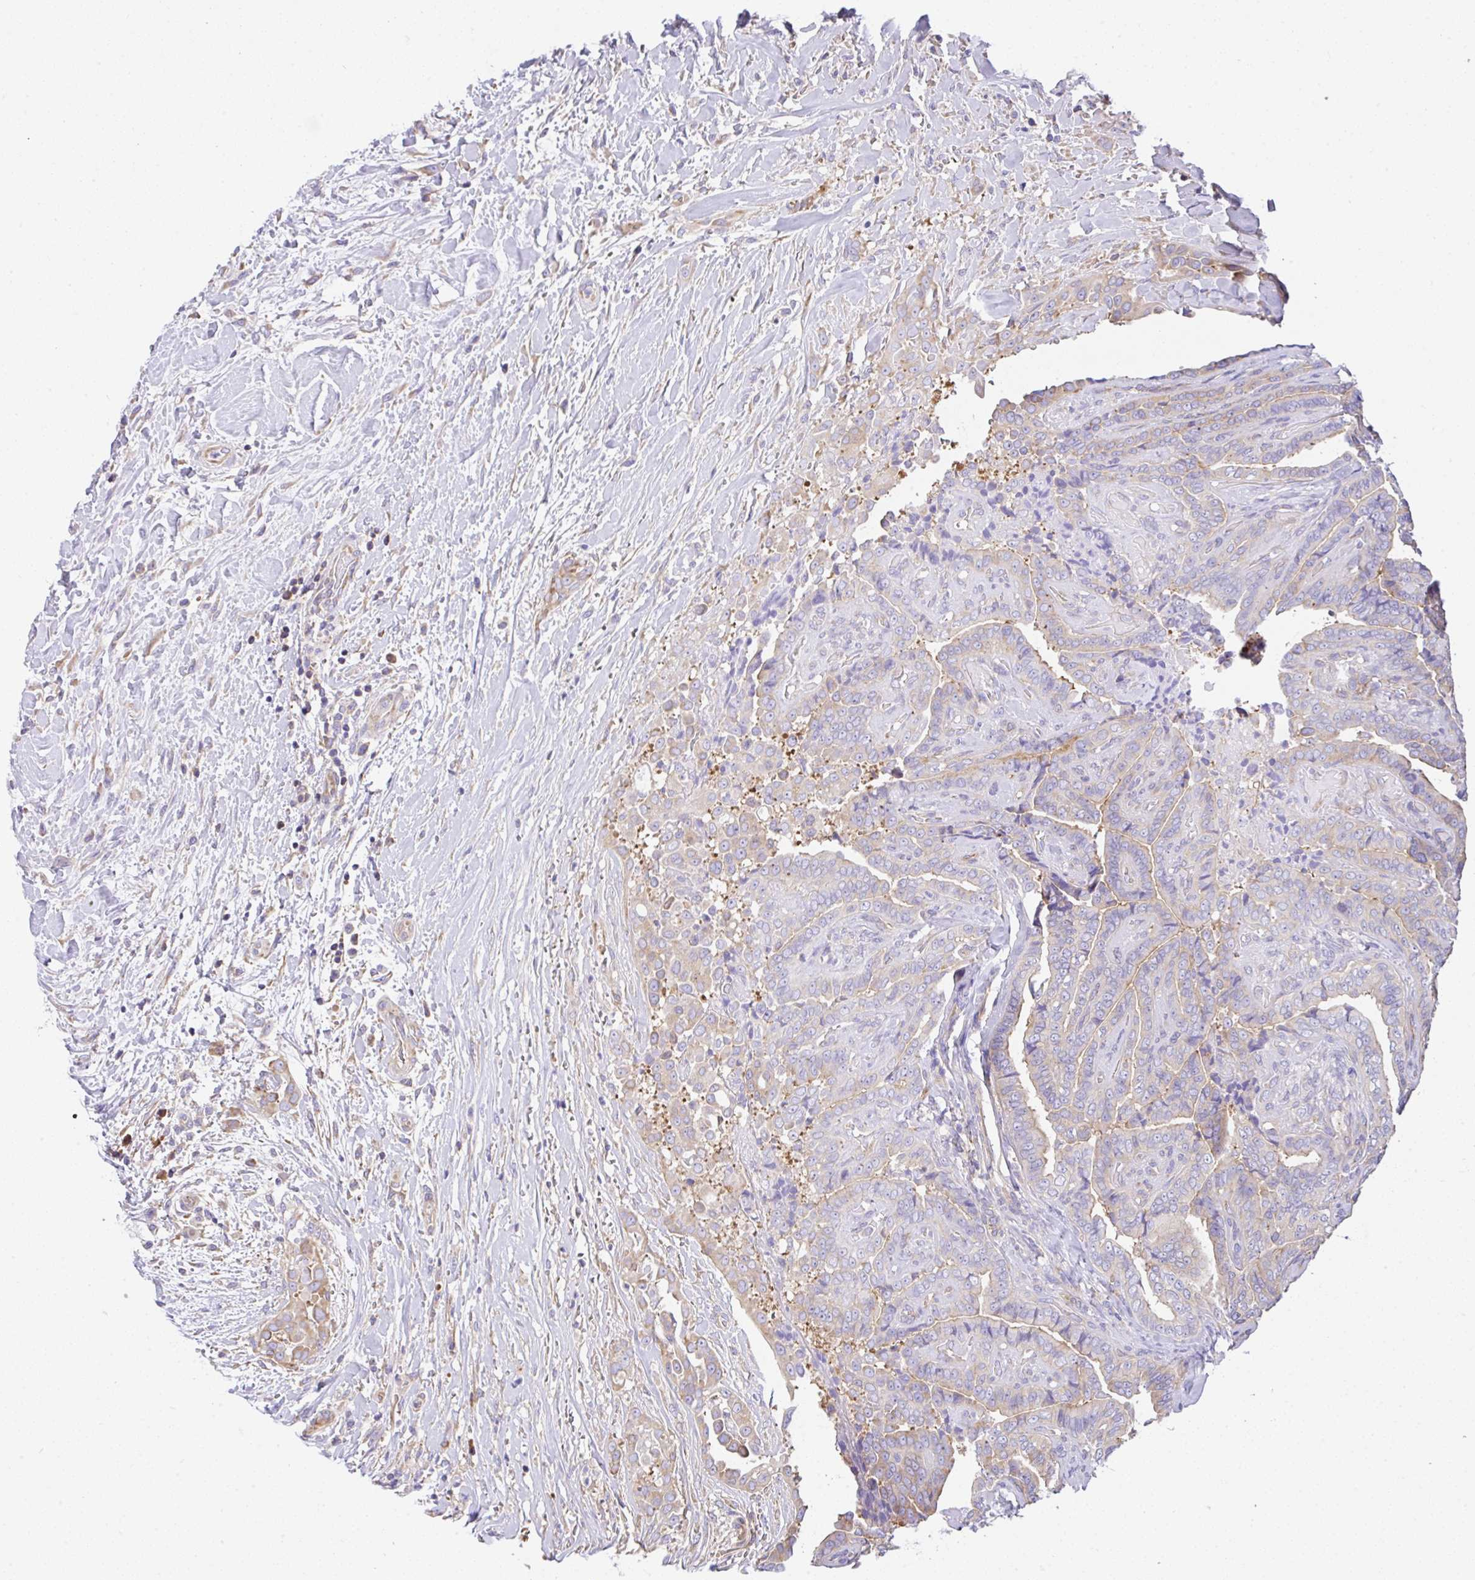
{"staining": {"intensity": "weak", "quantity": "<25%", "location": "cytoplasmic/membranous"}, "tissue": "thyroid cancer", "cell_type": "Tumor cells", "image_type": "cancer", "snomed": [{"axis": "morphology", "description": "Papillary adenocarcinoma, NOS"}, {"axis": "topography", "description": "Thyroid gland"}], "caption": "IHC of human papillary adenocarcinoma (thyroid) displays no expression in tumor cells. The staining is performed using DAB brown chromogen with nuclei counter-stained in using hematoxylin.", "gene": "GFPT2", "patient": {"sex": "male", "age": 61}}